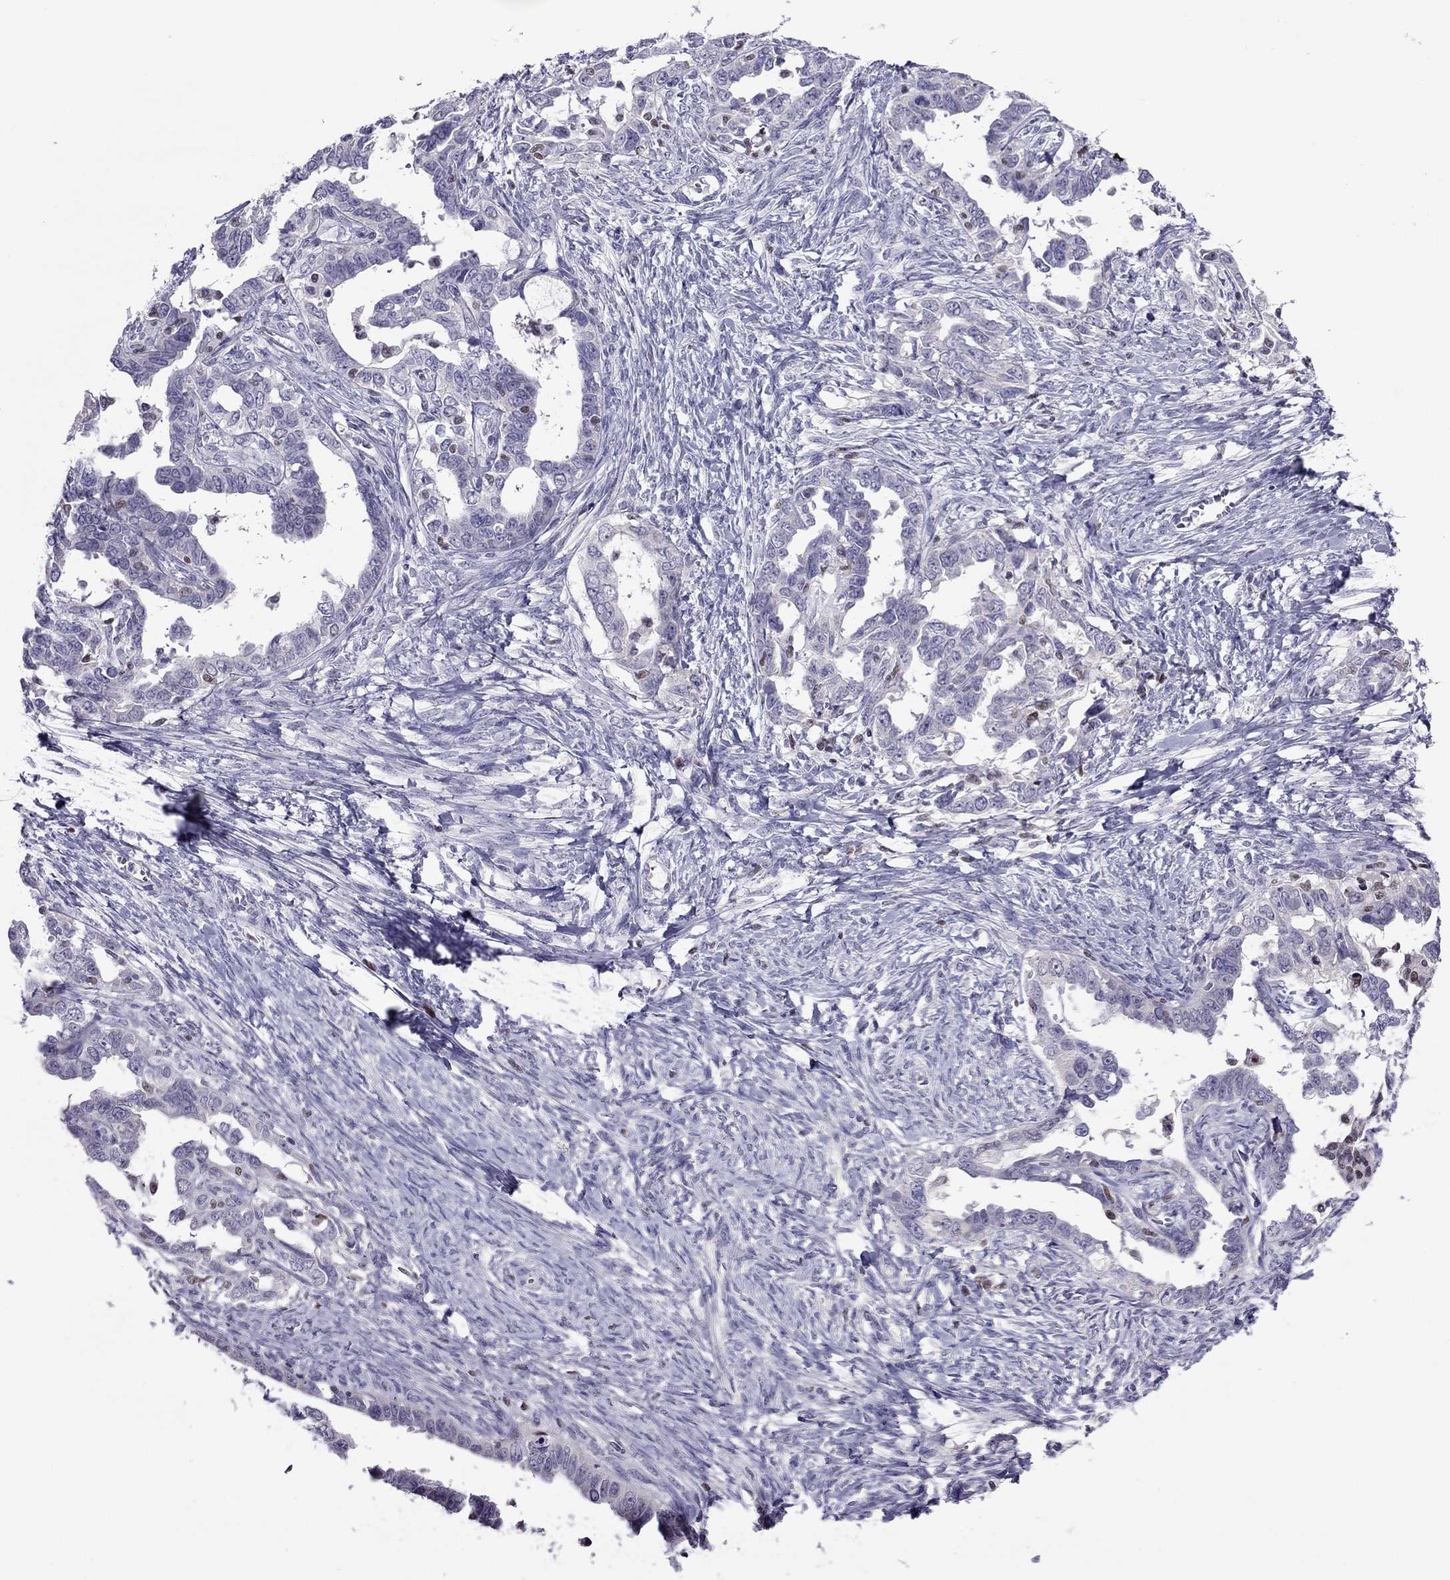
{"staining": {"intensity": "negative", "quantity": "none", "location": "none"}, "tissue": "ovarian cancer", "cell_type": "Tumor cells", "image_type": "cancer", "snomed": [{"axis": "morphology", "description": "Cystadenocarcinoma, serous, NOS"}, {"axis": "topography", "description": "Ovary"}], "caption": "High power microscopy photomicrograph of an immunohistochemistry (IHC) image of serous cystadenocarcinoma (ovarian), revealing no significant expression in tumor cells. The staining is performed using DAB (3,3'-diaminobenzidine) brown chromogen with nuclei counter-stained in using hematoxylin.", "gene": "SPINT3", "patient": {"sex": "female", "age": 69}}